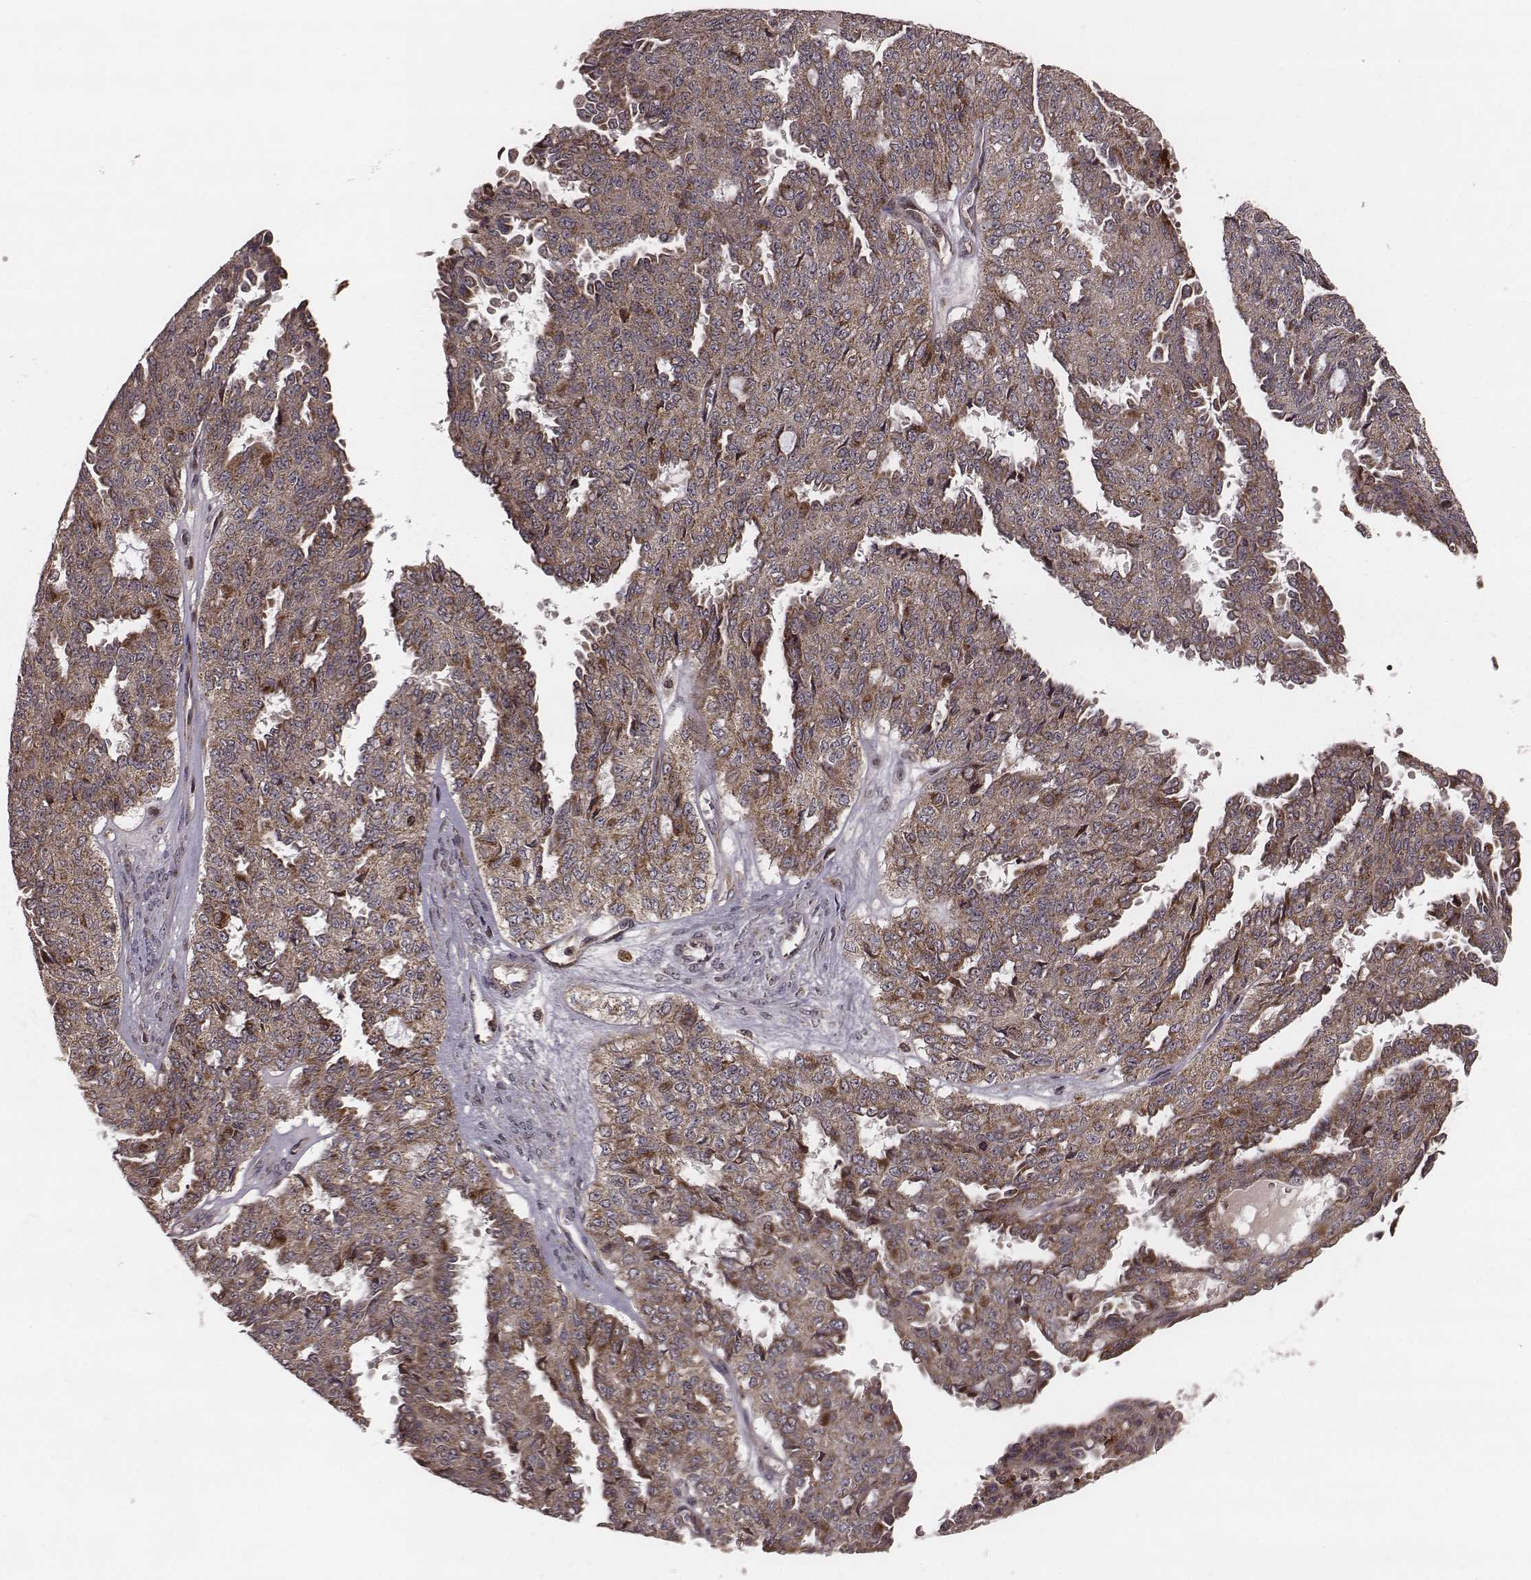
{"staining": {"intensity": "moderate", "quantity": "25%-75%", "location": "cytoplasmic/membranous"}, "tissue": "ovarian cancer", "cell_type": "Tumor cells", "image_type": "cancer", "snomed": [{"axis": "morphology", "description": "Cystadenocarcinoma, serous, NOS"}, {"axis": "topography", "description": "Ovary"}], "caption": "There is medium levels of moderate cytoplasmic/membranous staining in tumor cells of serous cystadenocarcinoma (ovarian), as demonstrated by immunohistochemical staining (brown color).", "gene": "ZDHHC21", "patient": {"sex": "female", "age": 71}}